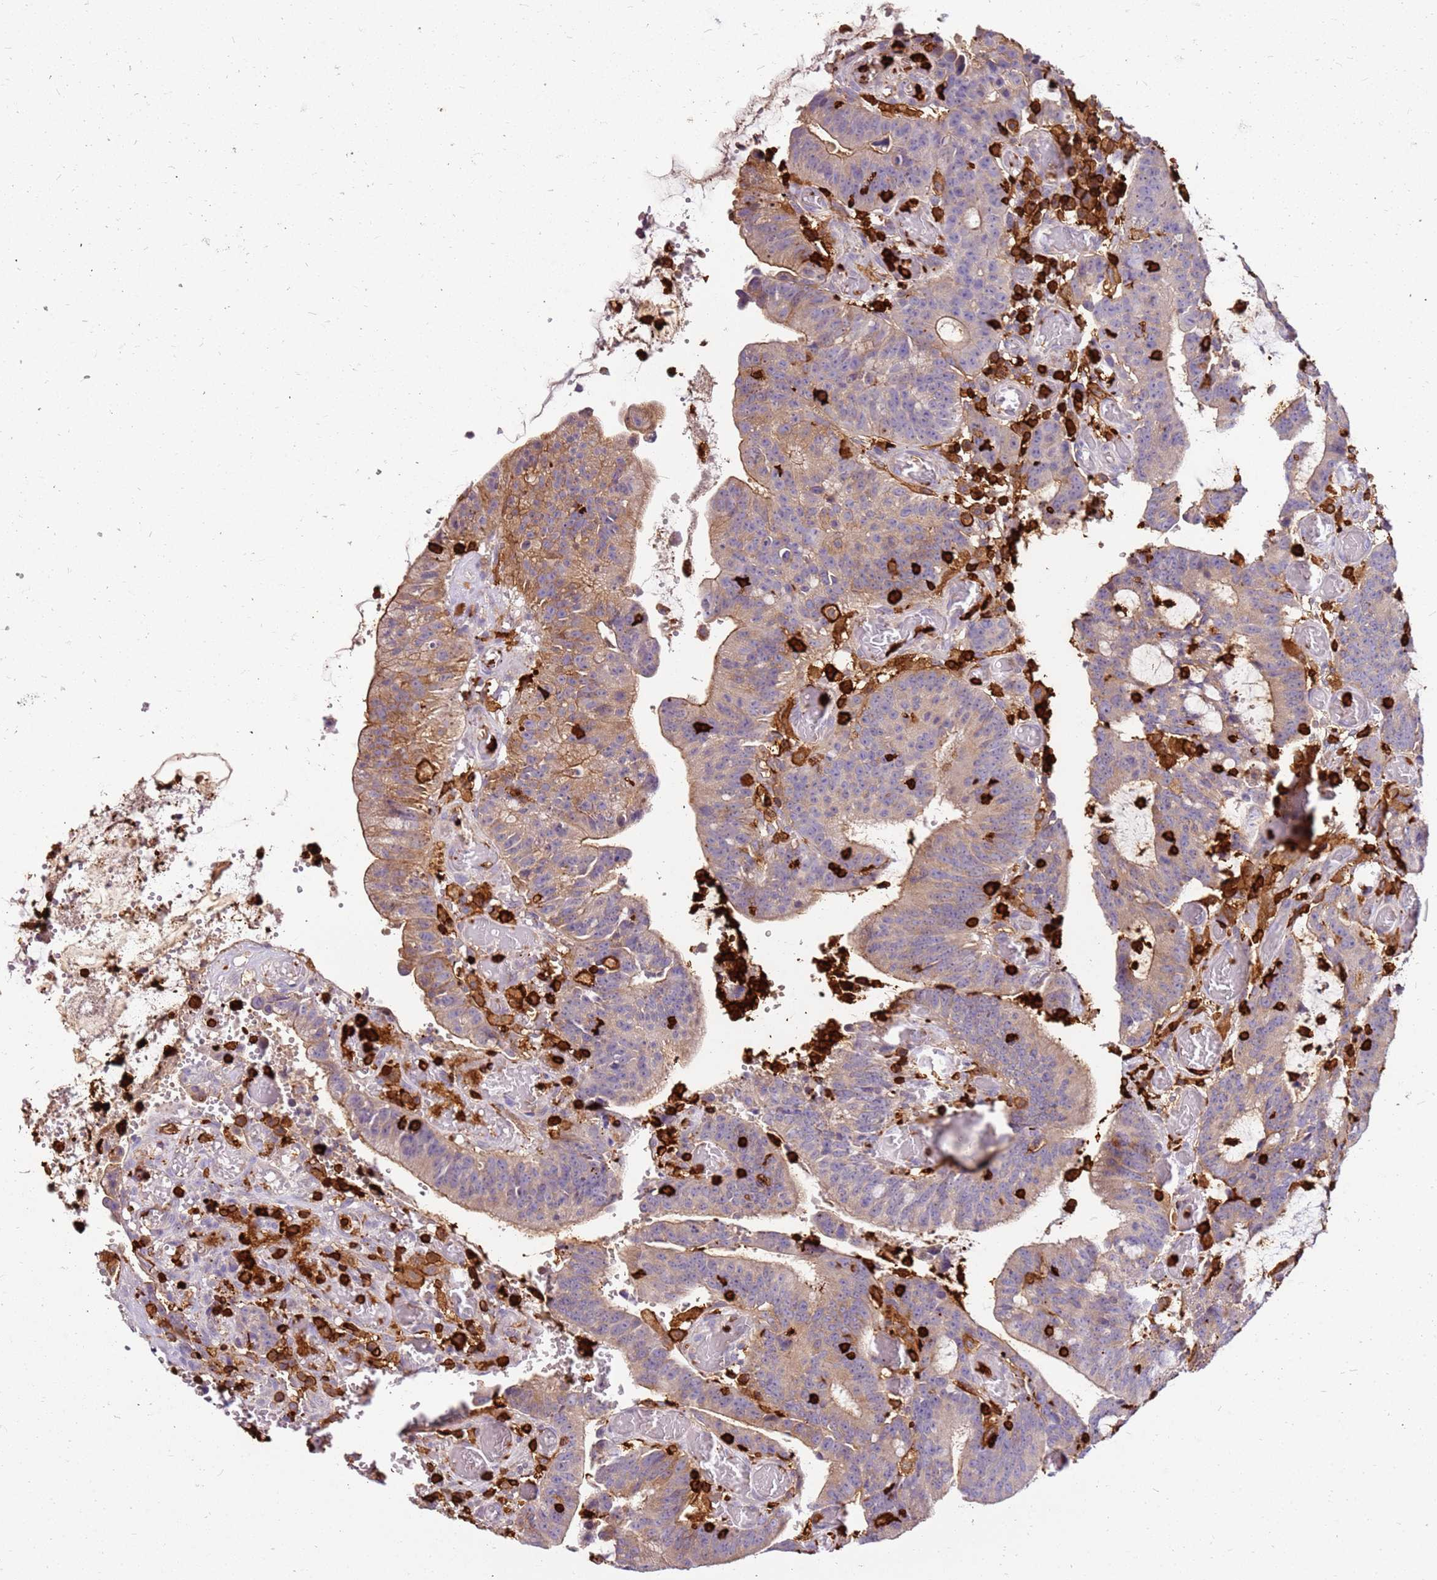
{"staining": {"intensity": "moderate", "quantity": "<25%", "location": "cytoplasmic/membranous"}, "tissue": "colorectal cancer", "cell_type": "Tumor cells", "image_type": "cancer", "snomed": [{"axis": "morphology", "description": "Adenocarcinoma, NOS"}, {"axis": "topography", "description": "Rectum"}], "caption": "Brown immunohistochemical staining in human colorectal cancer reveals moderate cytoplasmic/membranous positivity in approximately <25% of tumor cells. (brown staining indicates protein expression, while blue staining denotes nuclei).", "gene": "CORO1A", "patient": {"sex": "female", "age": 77}}